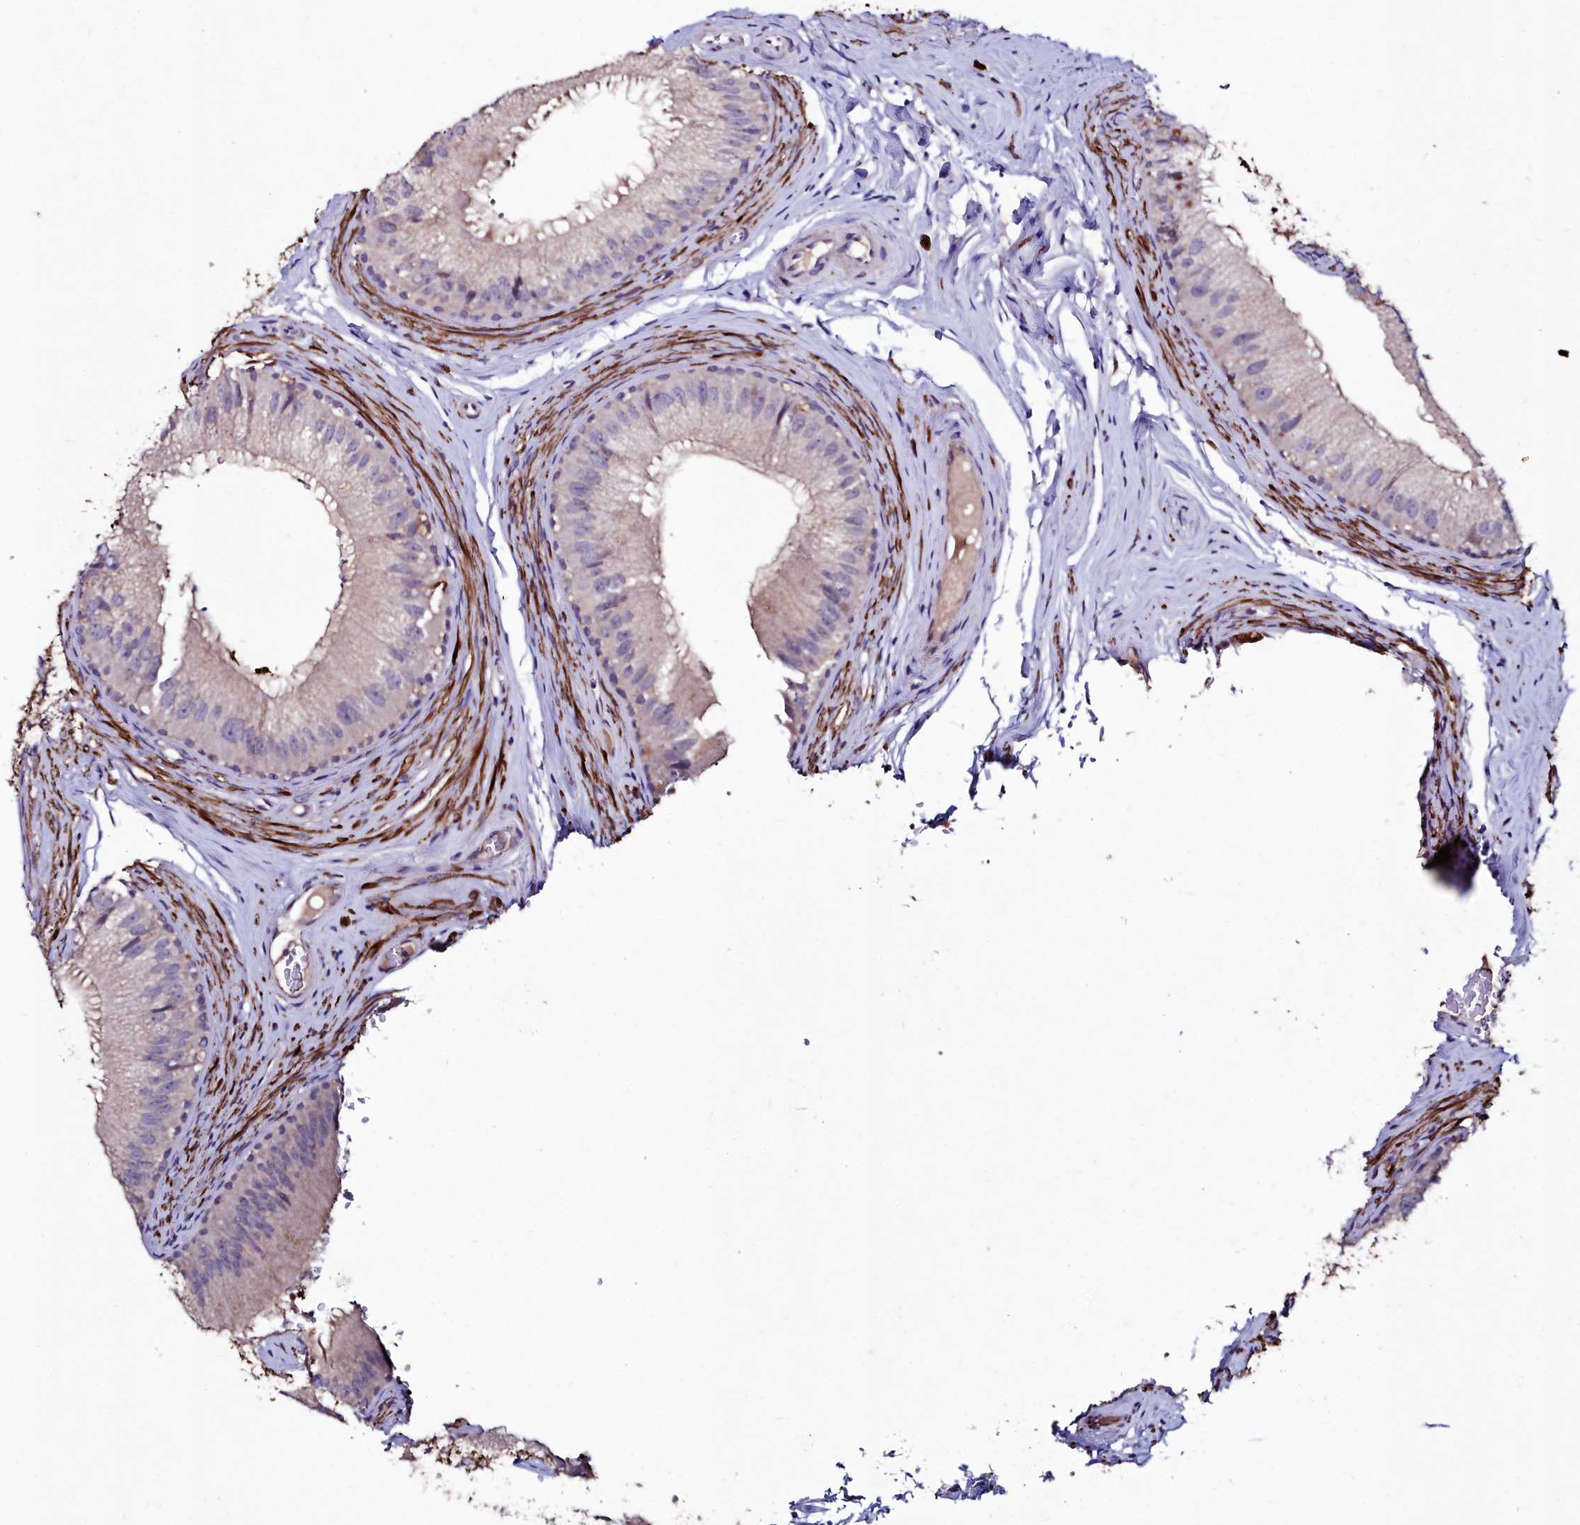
{"staining": {"intensity": "negative", "quantity": "none", "location": "none"}, "tissue": "epididymis", "cell_type": "Glandular cells", "image_type": "normal", "snomed": [{"axis": "morphology", "description": "Normal tissue, NOS"}, {"axis": "topography", "description": "Epididymis"}], "caption": "Immunohistochemistry (IHC) of normal epididymis displays no positivity in glandular cells. The staining is performed using DAB (3,3'-diaminobenzidine) brown chromogen with nuclei counter-stained in using hematoxylin.", "gene": "AMBRA1", "patient": {"sex": "male", "age": 46}}